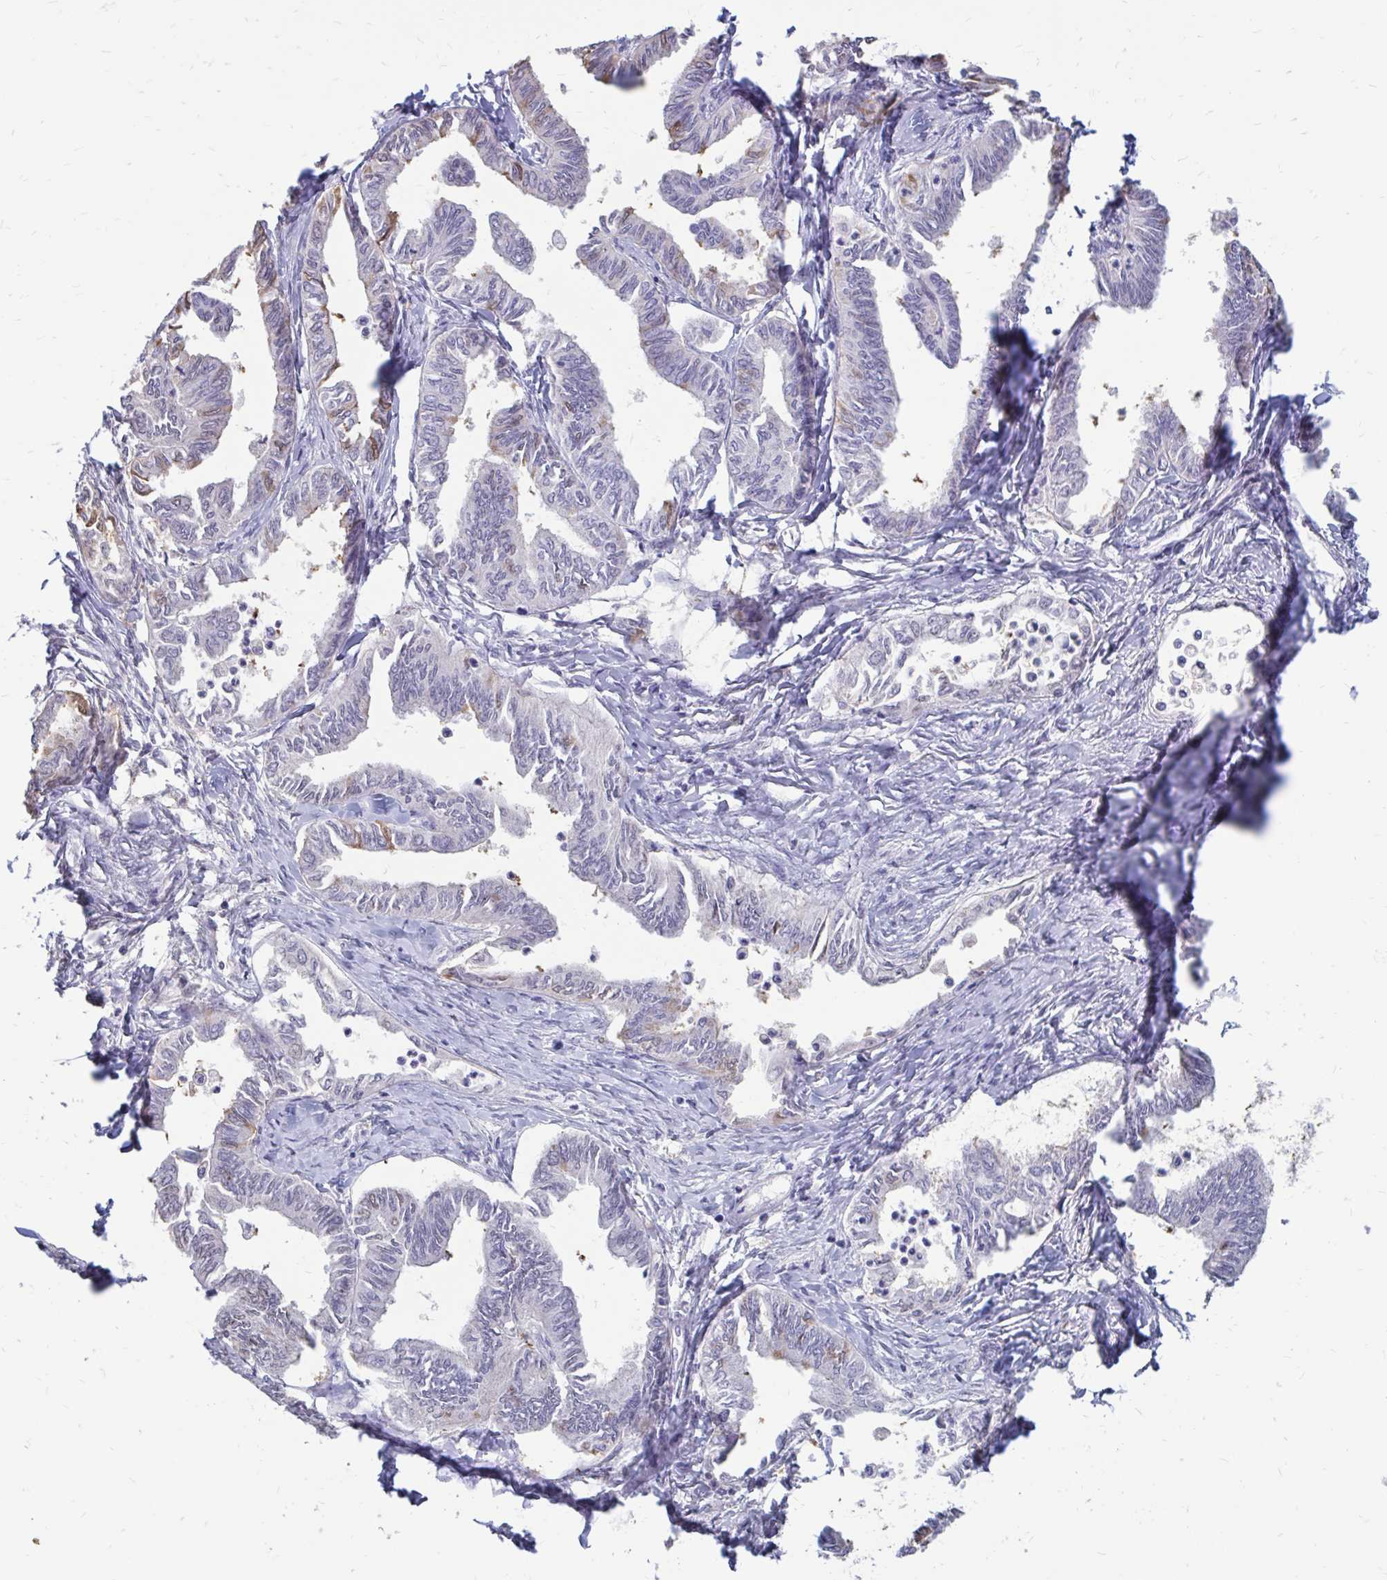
{"staining": {"intensity": "negative", "quantity": "none", "location": "none"}, "tissue": "ovarian cancer", "cell_type": "Tumor cells", "image_type": "cancer", "snomed": [{"axis": "morphology", "description": "Carcinoma, endometroid"}, {"axis": "topography", "description": "Ovary"}], "caption": "High power microscopy histopathology image of an immunohistochemistry histopathology image of ovarian endometroid carcinoma, revealing no significant positivity in tumor cells.", "gene": "IGSF5", "patient": {"sex": "female", "age": 70}}